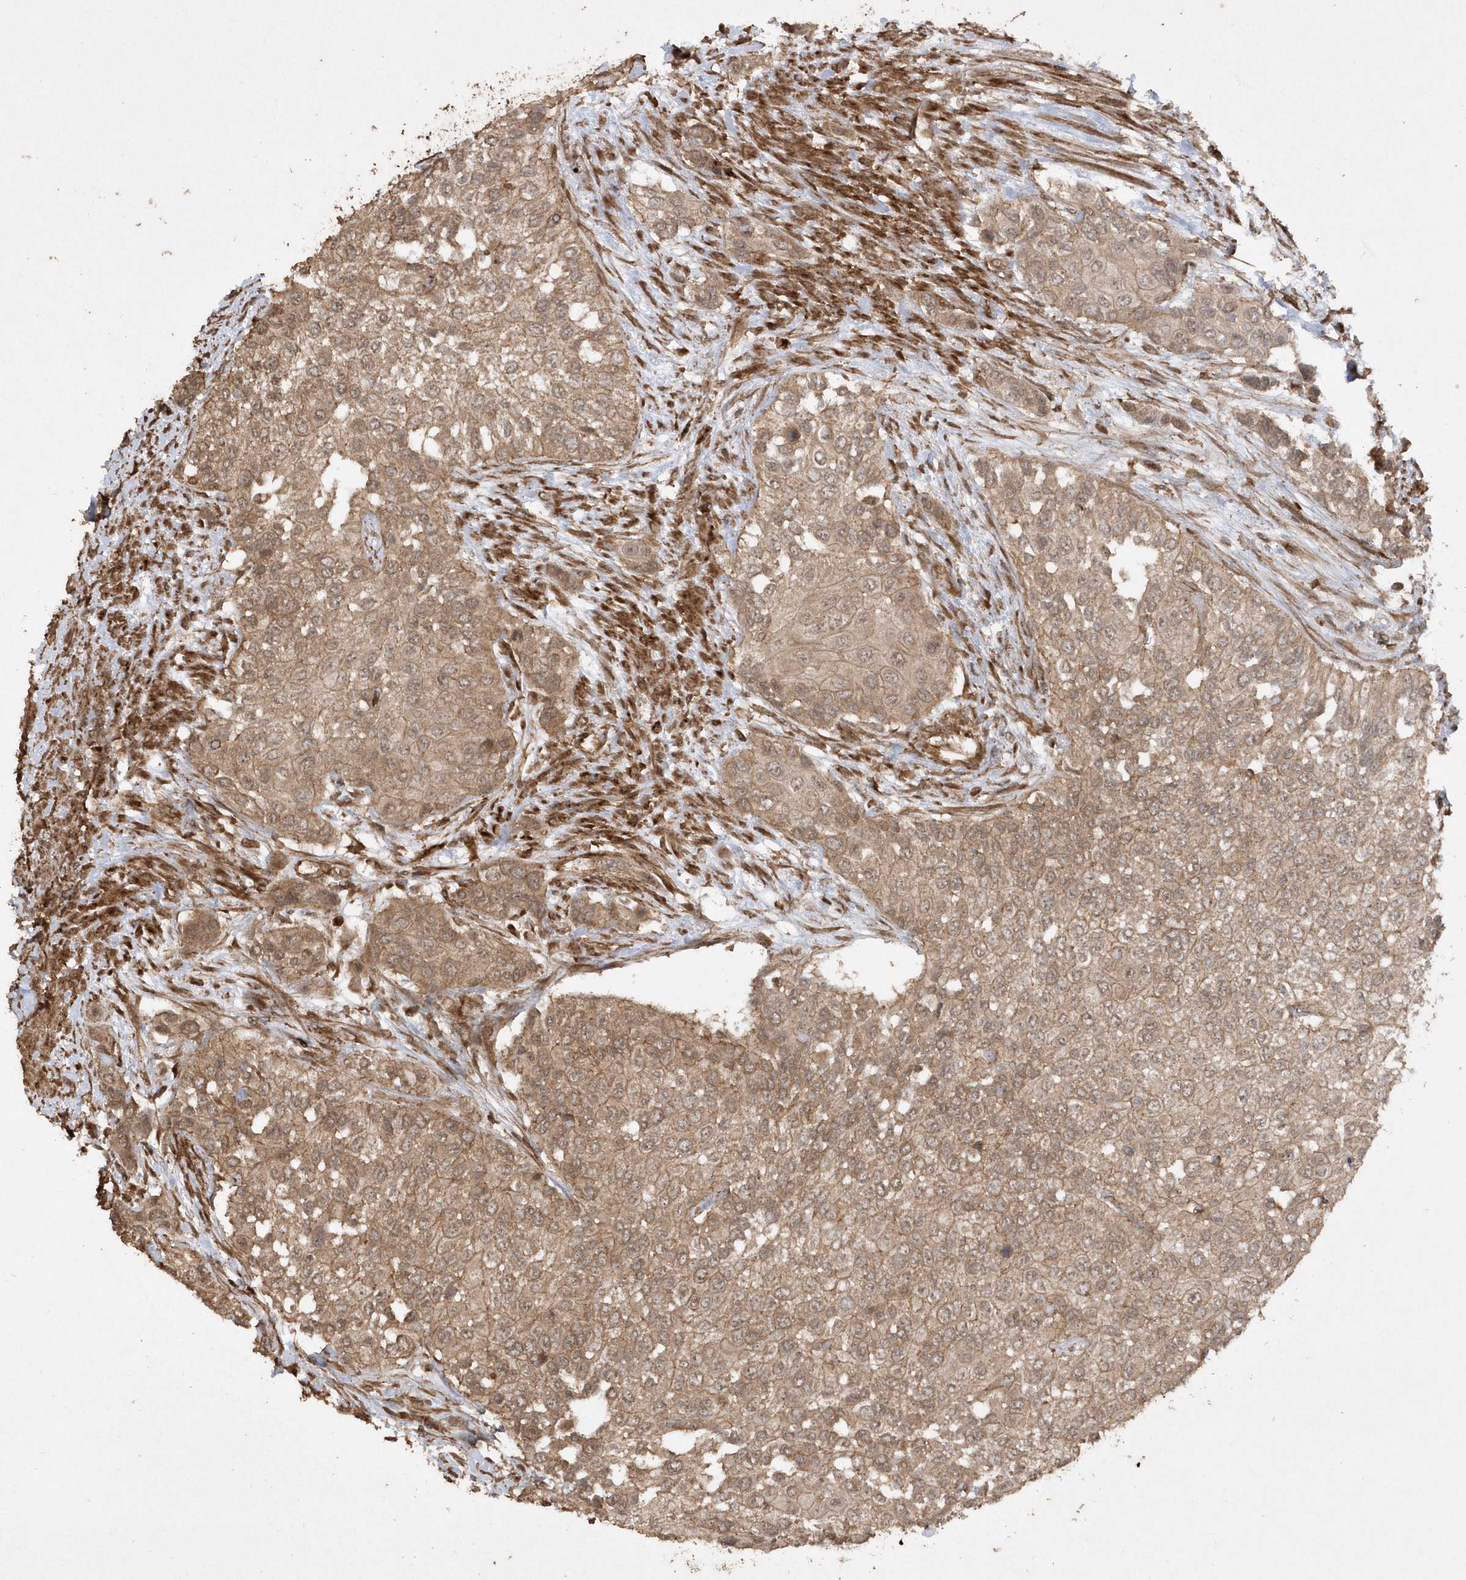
{"staining": {"intensity": "moderate", "quantity": ">75%", "location": "cytoplasmic/membranous"}, "tissue": "urothelial cancer", "cell_type": "Tumor cells", "image_type": "cancer", "snomed": [{"axis": "morphology", "description": "Normal tissue, NOS"}, {"axis": "morphology", "description": "Urothelial carcinoma, High grade"}, {"axis": "topography", "description": "Vascular tissue"}, {"axis": "topography", "description": "Urinary bladder"}], "caption": "Tumor cells reveal medium levels of moderate cytoplasmic/membranous staining in about >75% of cells in high-grade urothelial carcinoma.", "gene": "AVPI1", "patient": {"sex": "female", "age": 56}}